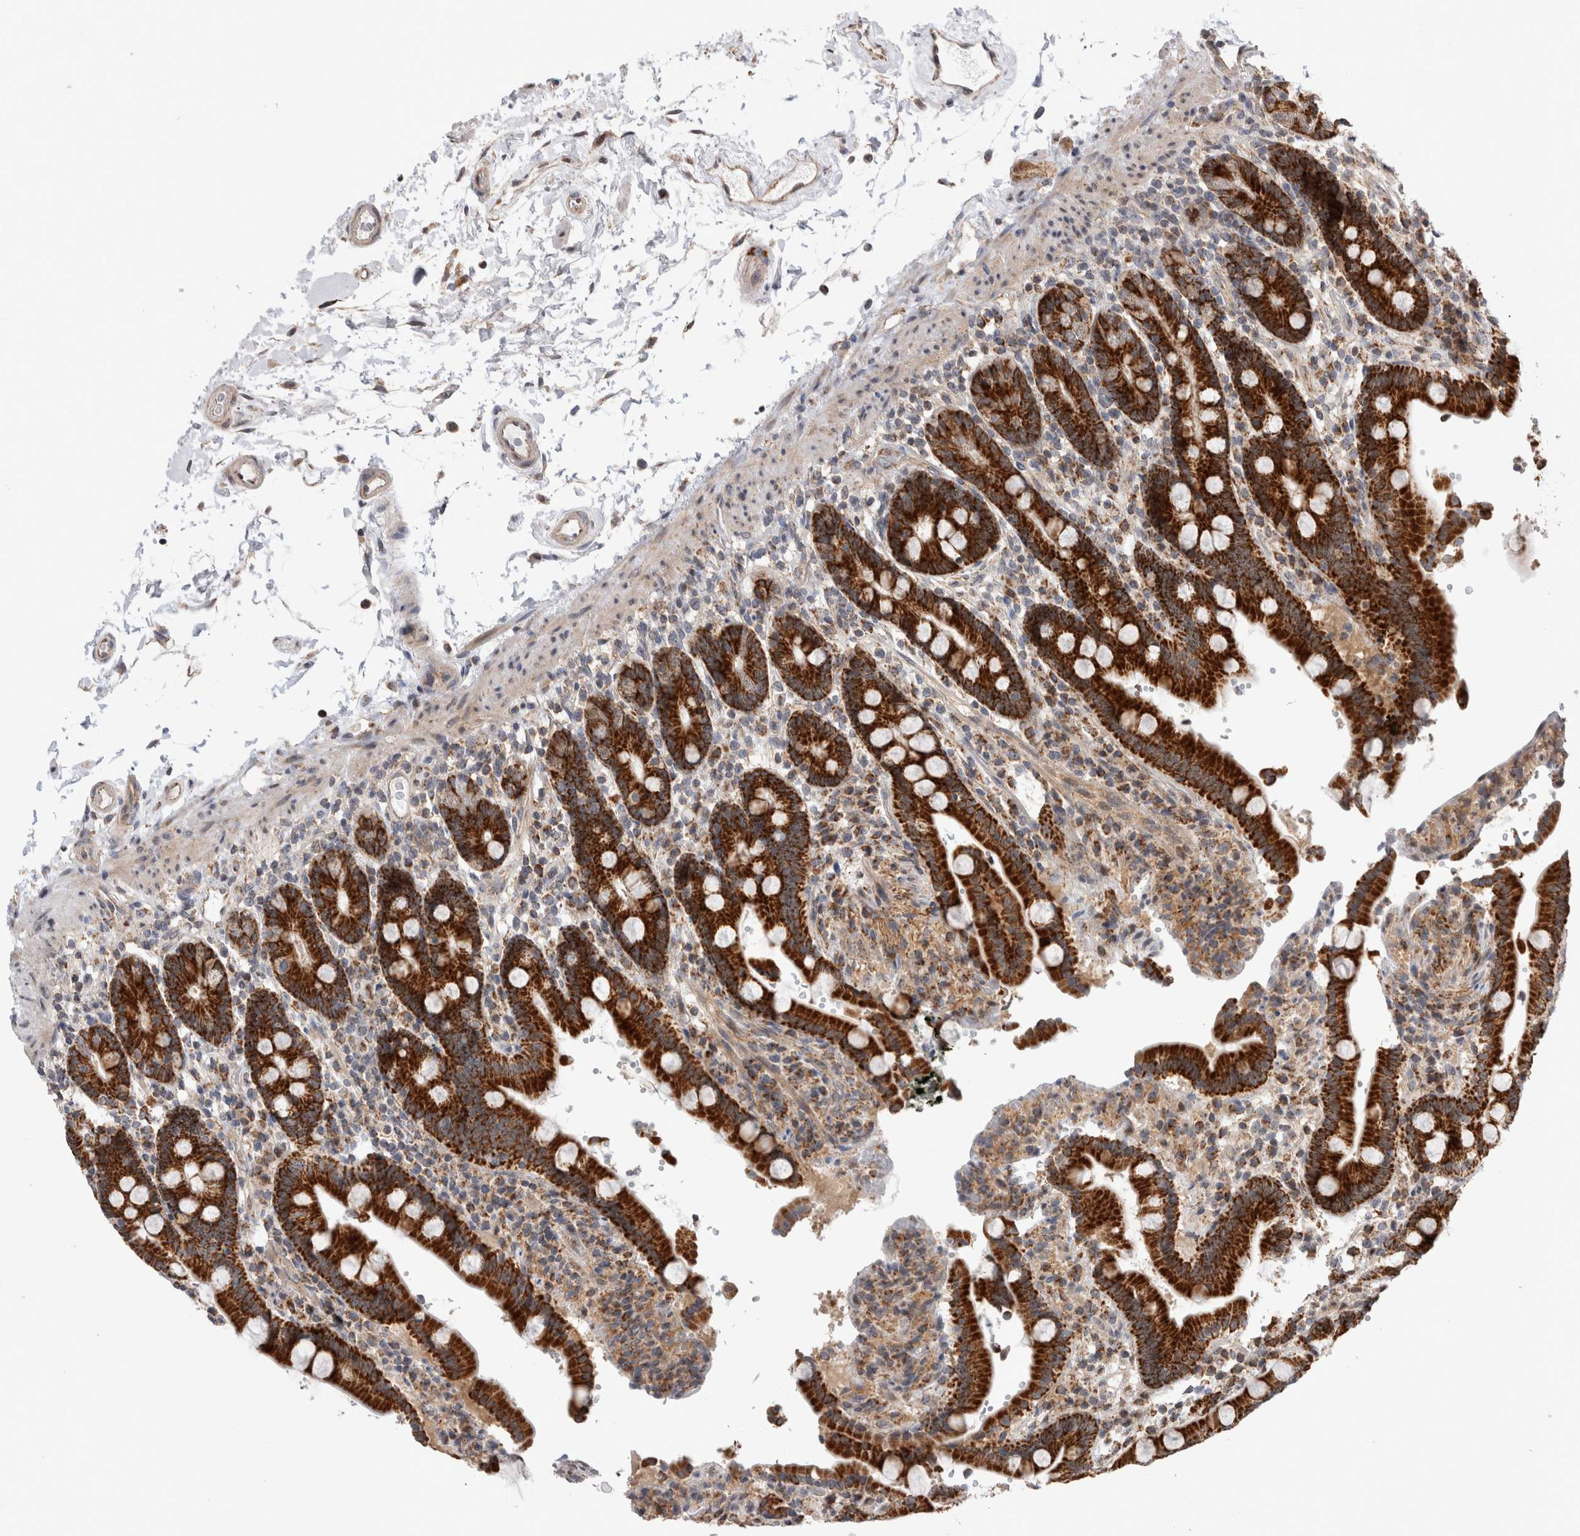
{"staining": {"intensity": "strong", "quantity": ">75%", "location": "cytoplasmic/membranous"}, "tissue": "duodenum", "cell_type": "Glandular cells", "image_type": "normal", "snomed": [{"axis": "morphology", "description": "Normal tissue, NOS"}, {"axis": "topography", "description": "Small intestine, NOS"}], "caption": "Duodenum was stained to show a protein in brown. There is high levels of strong cytoplasmic/membranous positivity in about >75% of glandular cells.", "gene": "MRPL37", "patient": {"sex": "female", "age": 71}}